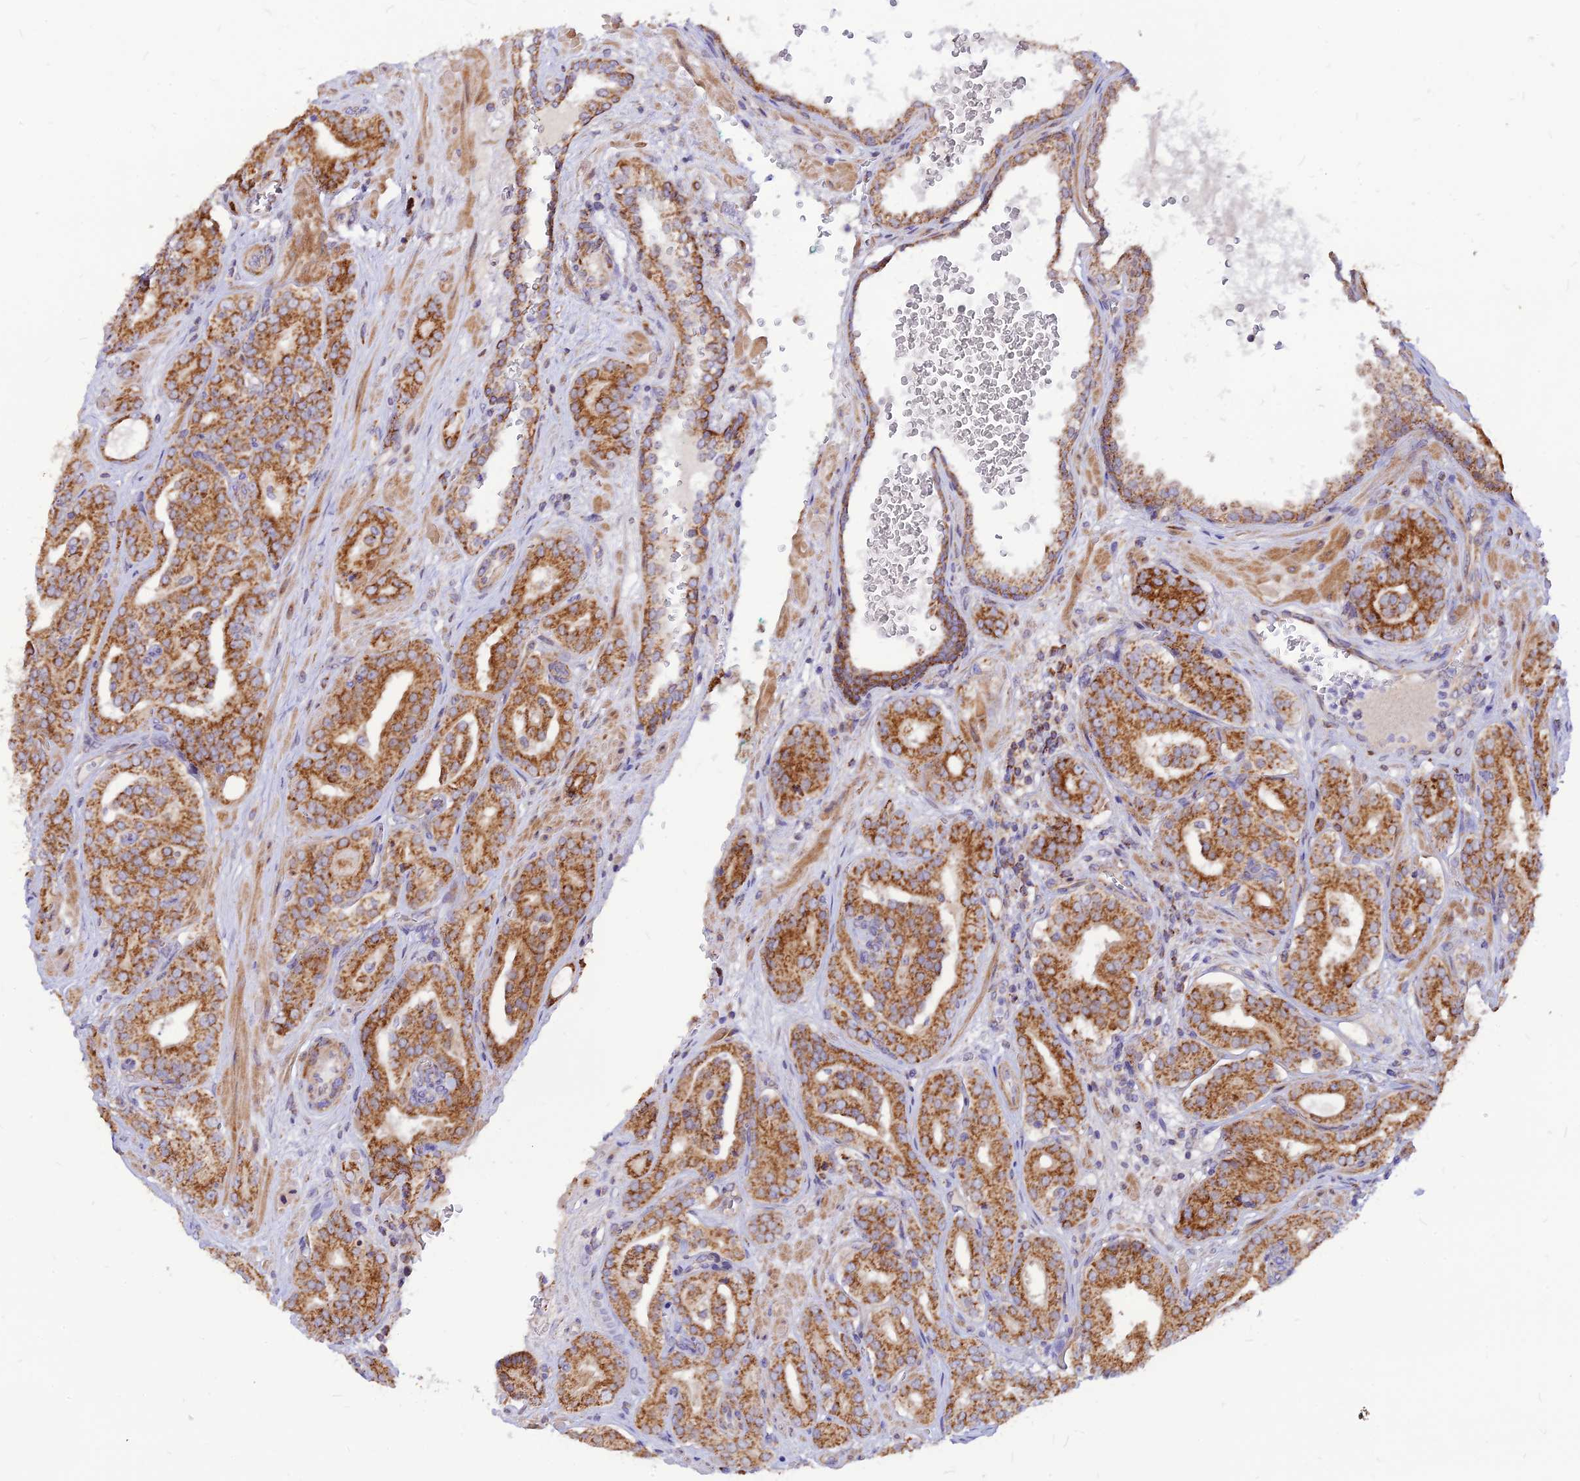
{"staining": {"intensity": "moderate", "quantity": ">75%", "location": "cytoplasmic/membranous"}, "tissue": "prostate cancer", "cell_type": "Tumor cells", "image_type": "cancer", "snomed": [{"axis": "morphology", "description": "Adenocarcinoma, High grade"}, {"axis": "topography", "description": "Prostate"}], "caption": "Immunohistochemistry micrograph of neoplastic tissue: human prostate cancer (high-grade adenocarcinoma) stained using immunohistochemistry reveals medium levels of moderate protein expression localized specifically in the cytoplasmic/membranous of tumor cells, appearing as a cytoplasmic/membranous brown color.", "gene": "ECI1", "patient": {"sex": "male", "age": 66}}